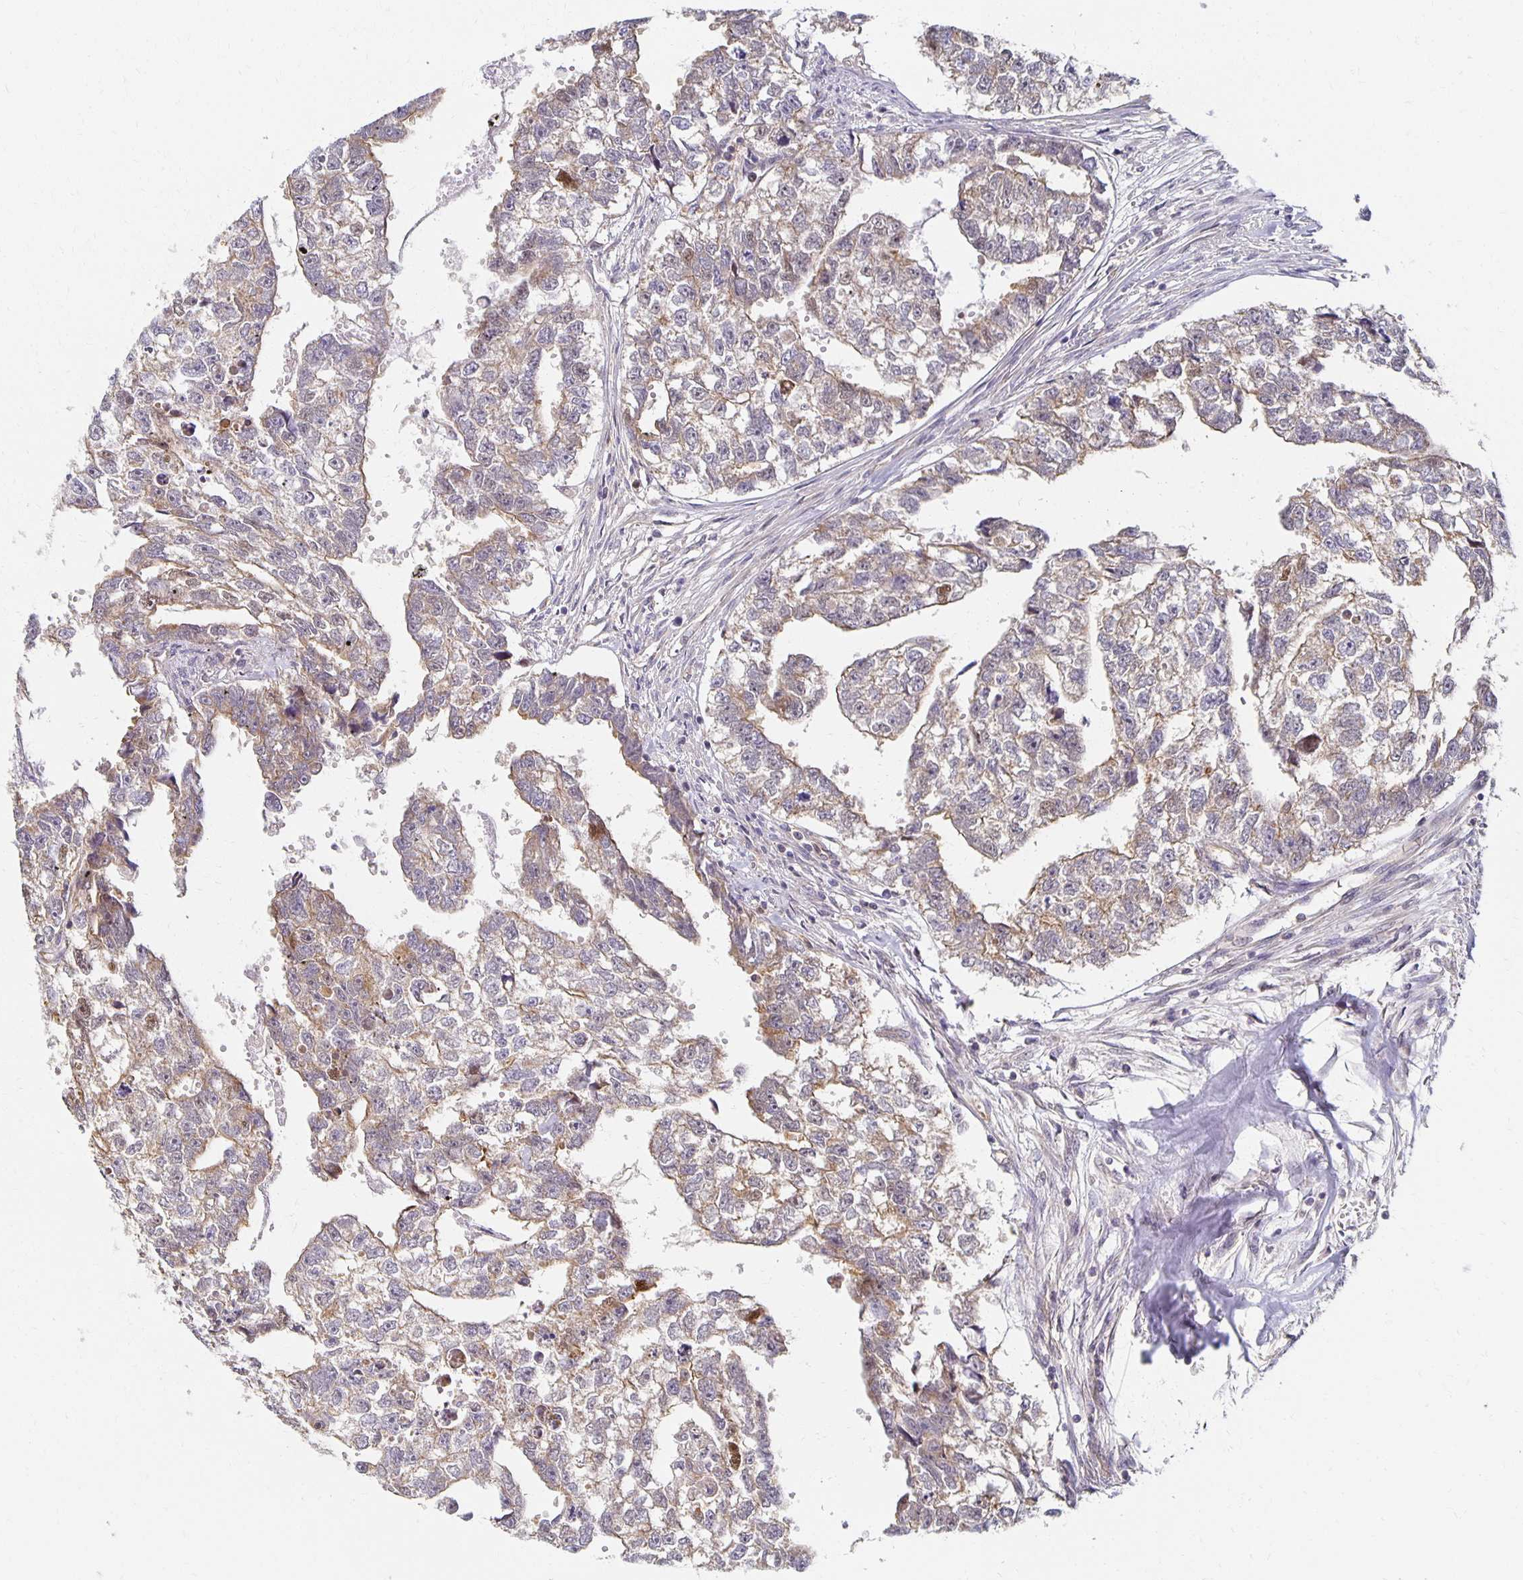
{"staining": {"intensity": "weak", "quantity": "25%-75%", "location": "cytoplasmic/membranous"}, "tissue": "testis cancer", "cell_type": "Tumor cells", "image_type": "cancer", "snomed": [{"axis": "morphology", "description": "Carcinoma, Embryonal, NOS"}, {"axis": "morphology", "description": "Teratoma, malignant, NOS"}, {"axis": "topography", "description": "Testis"}], "caption": "Malignant teratoma (testis) tissue shows weak cytoplasmic/membranous staining in about 25%-75% of tumor cells", "gene": "SORL1", "patient": {"sex": "male", "age": 44}}